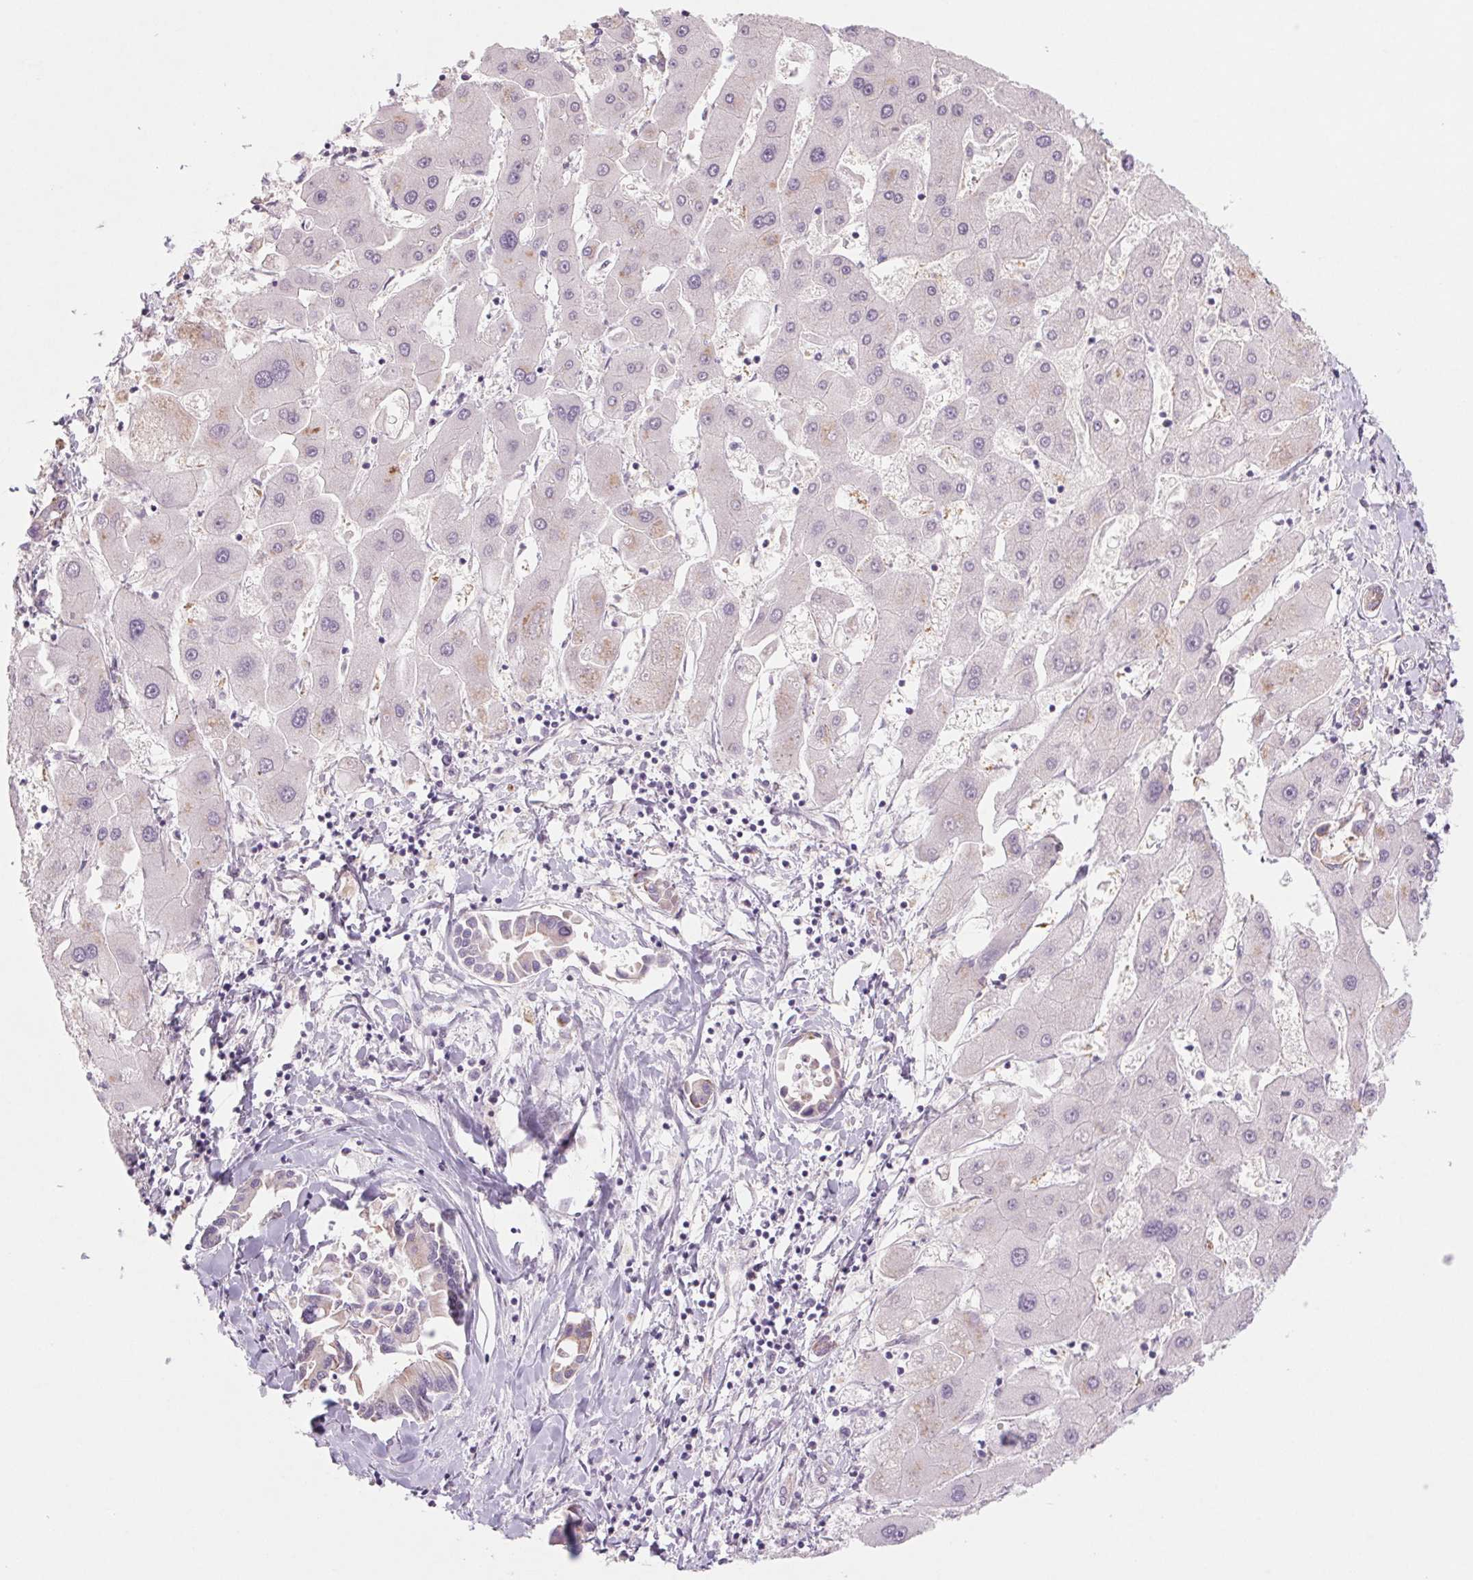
{"staining": {"intensity": "negative", "quantity": "none", "location": "none"}, "tissue": "liver cancer", "cell_type": "Tumor cells", "image_type": "cancer", "snomed": [{"axis": "morphology", "description": "Cholangiocarcinoma"}, {"axis": "topography", "description": "Liver"}], "caption": "This is an IHC micrograph of human liver cancer (cholangiocarcinoma). There is no positivity in tumor cells.", "gene": "MS4A13", "patient": {"sex": "male", "age": 66}}